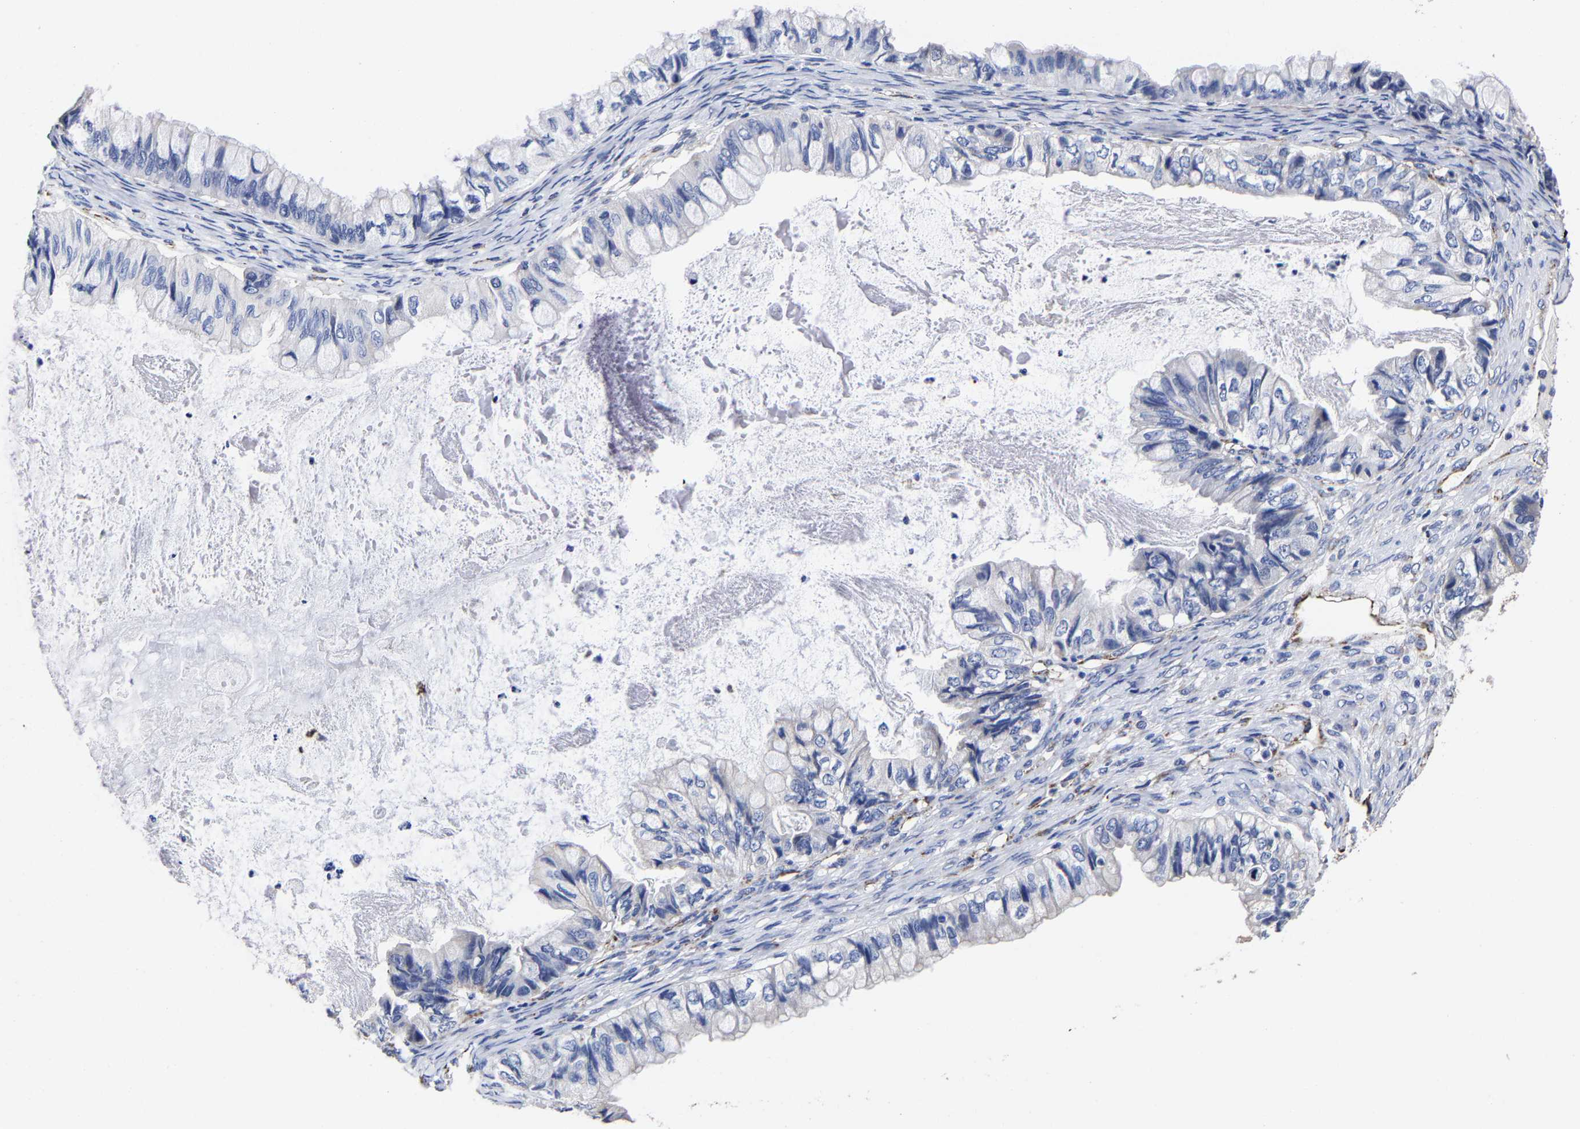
{"staining": {"intensity": "negative", "quantity": "none", "location": "none"}, "tissue": "ovarian cancer", "cell_type": "Tumor cells", "image_type": "cancer", "snomed": [{"axis": "morphology", "description": "Cystadenocarcinoma, mucinous, NOS"}, {"axis": "topography", "description": "Ovary"}], "caption": "IHC micrograph of neoplastic tissue: human mucinous cystadenocarcinoma (ovarian) stained with DAB exhibits no significant protein staining in tumor cells.", "gene": "AASS", "patient": {"sex": "female", "age": 80}}